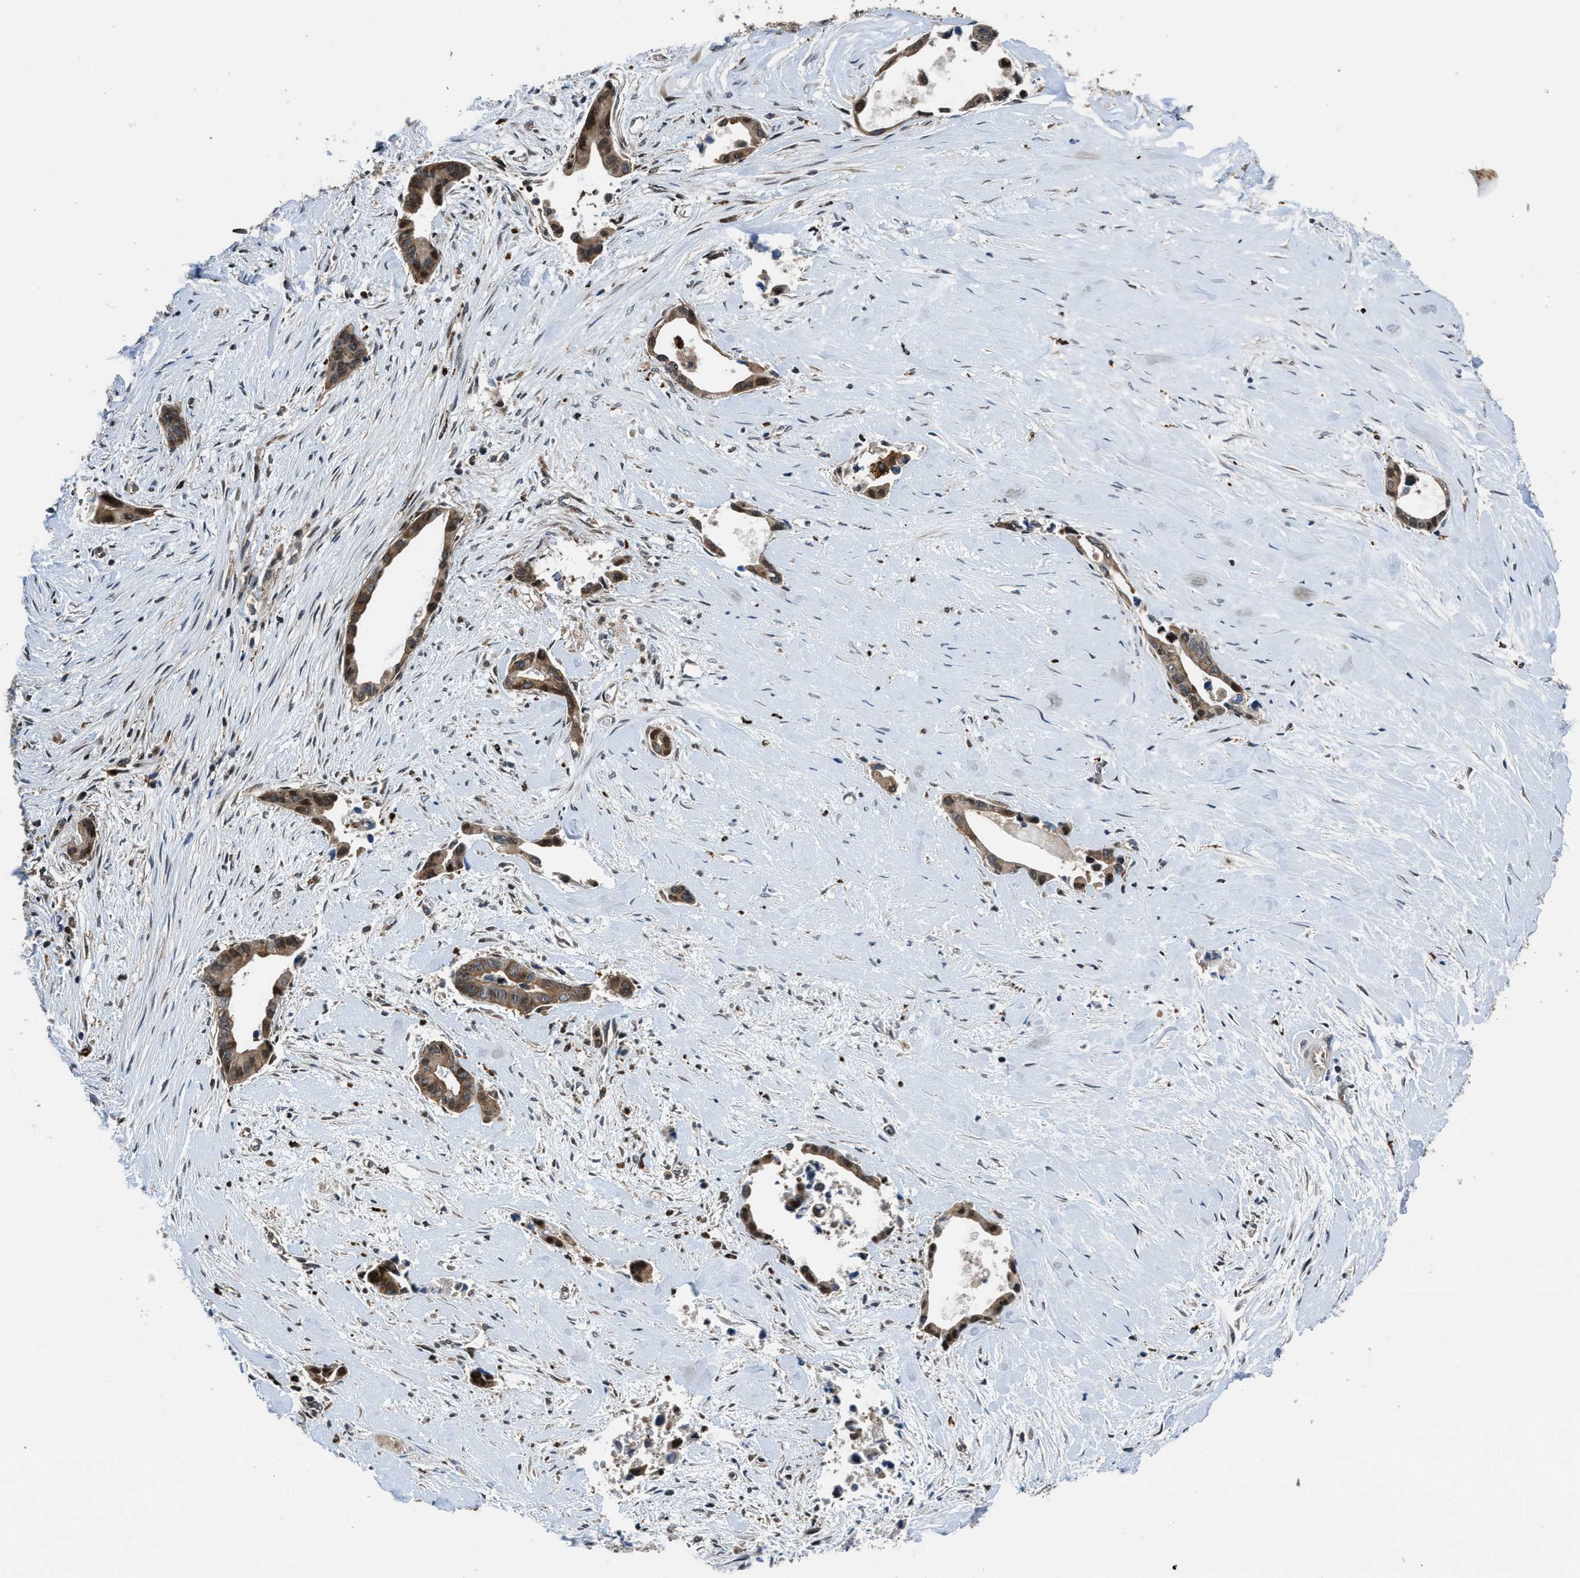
{"staining": {"intensity": "moderate", "quantity": ">75%", "location": "cytoplasmic/membranous,nuclear"}, "tissue": "liver cancer", "cell_type": "Tumor cells", "image_type": "cancer", "snomed": [{"axis": "morphology", "description": "Cholangiocarcinoma"}, {"axis": "topography", "description": "Liver"}], "caption": "Protein expression analysis of liver cancer displays moderate cytoplasmic/membranous and nuclear staining in approximately >75% of tumor cells.", "gene": "CTBS", "patient": {"sex": "female", "age": 55}}